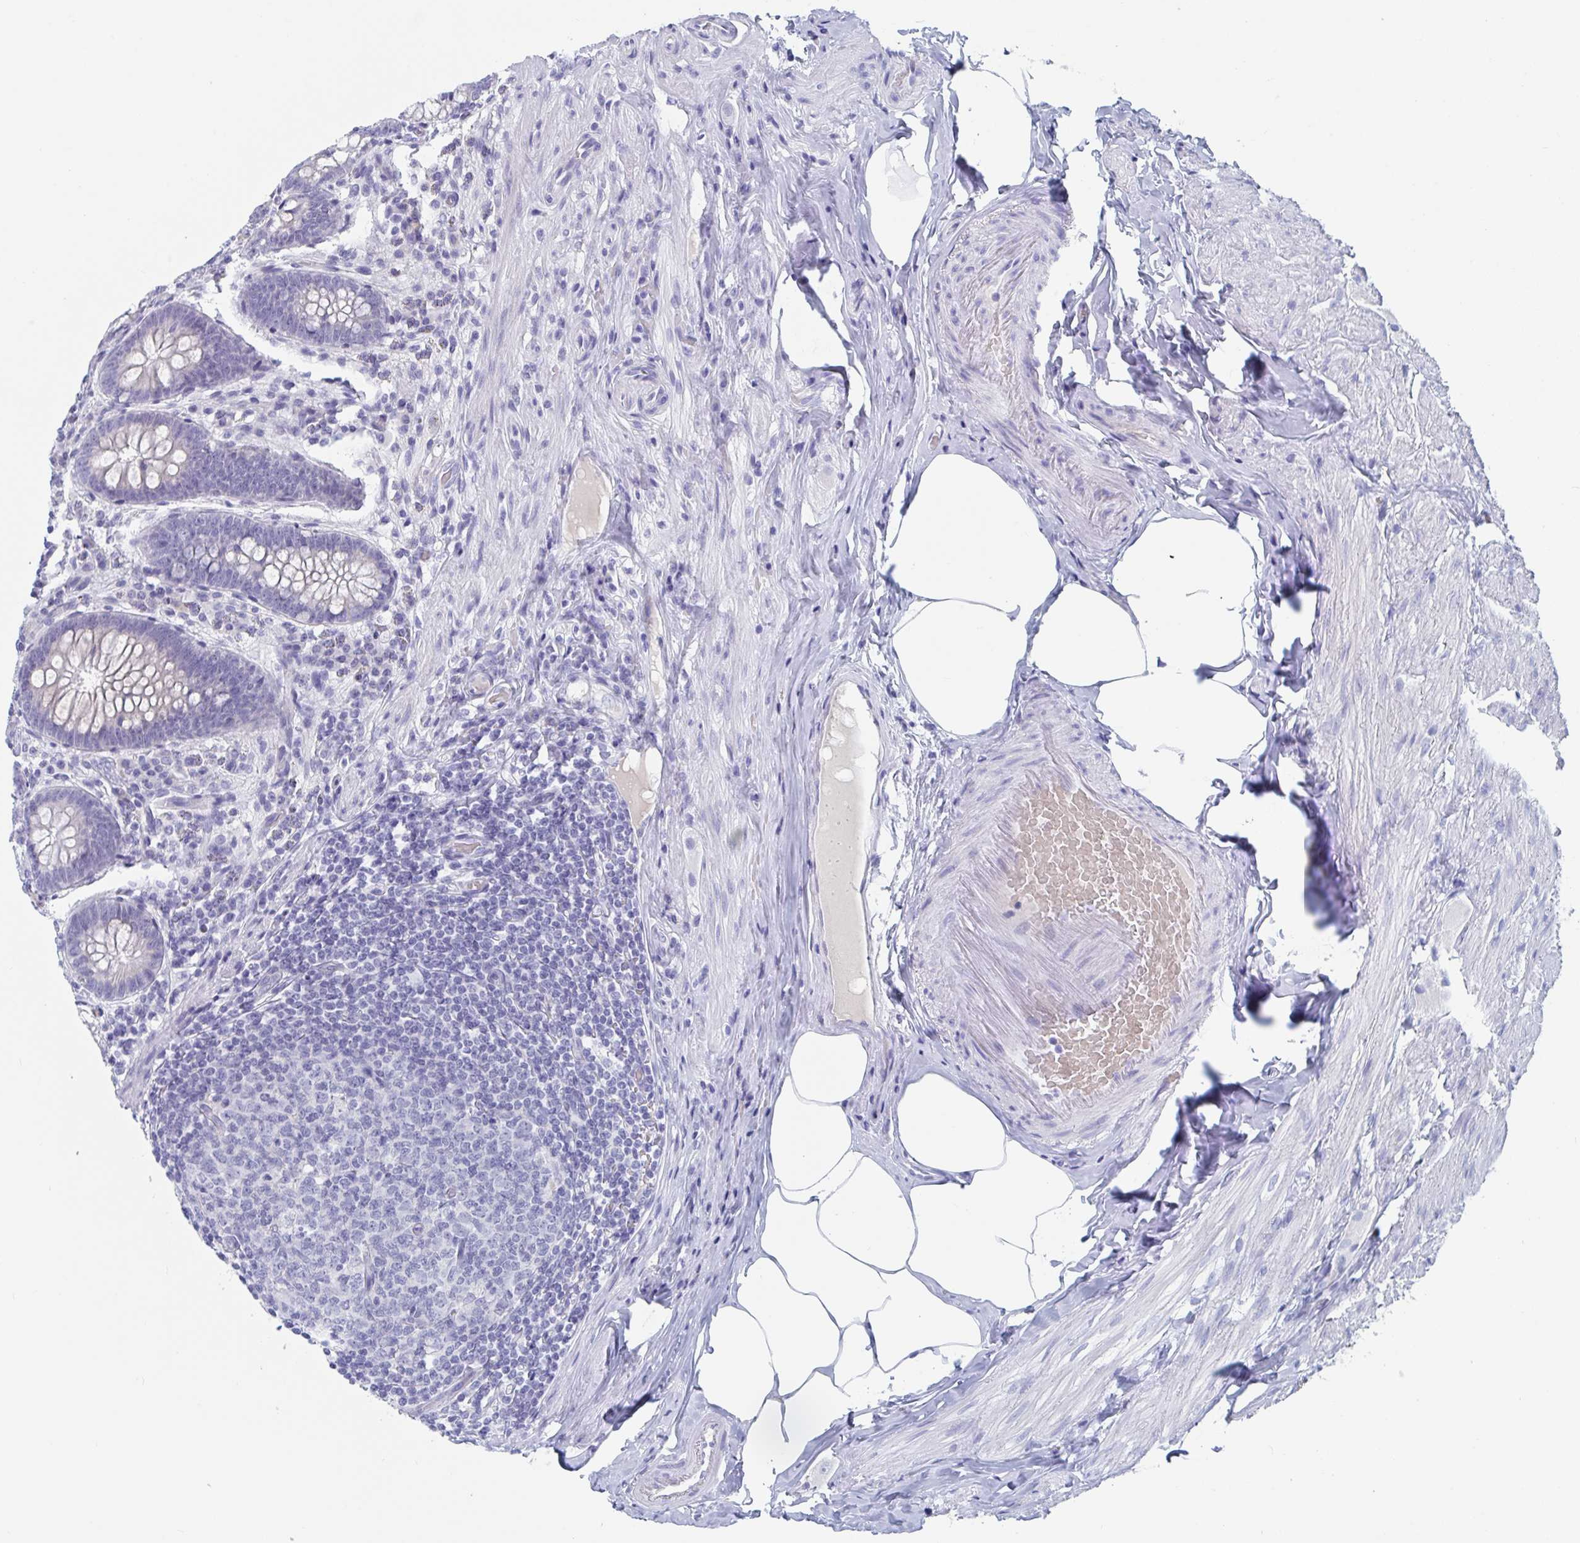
{"staining": {"intensity": "negative", "quantity": "none", "location": "none"}, "tissue": "appendix", "cell_type": "Glandular cells", "image_type": "normal", "snomed": [{"axis": "morphology", "description": "Normal tissue, NOS"}, {"axis": "topography", "description": "Appendix"}], "caption": "The immunohistochemistry (IHC) histopathology image has no significant positivity in glandular cells of appendix. (IHC, brightfield microscopy, high magnification).", "gene": "DPEP3", "patient": {"sex": "male", "age": 71}}